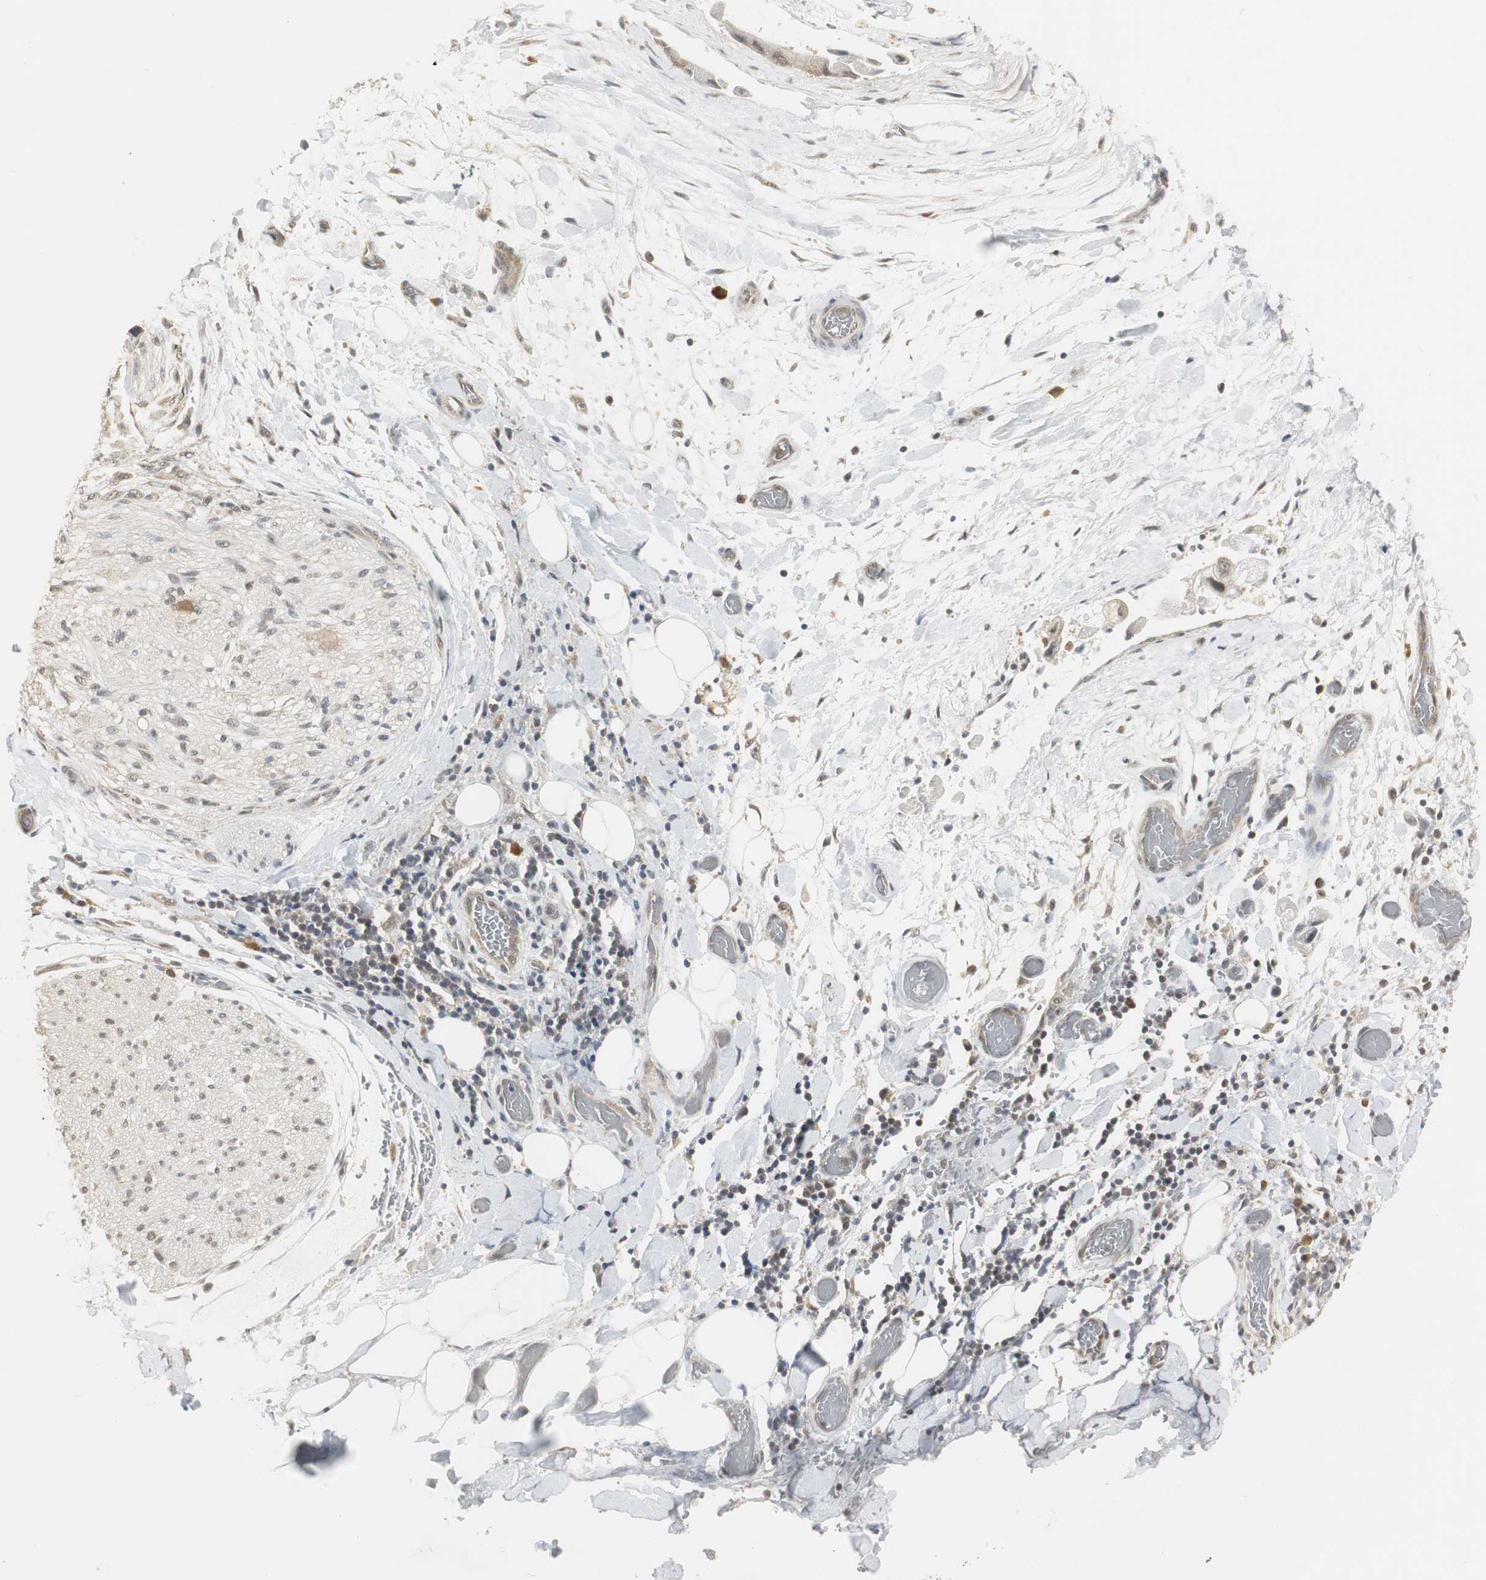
{"staining": {"intensity": "weak", "quantity": "25%-75%", "location": "cytoplasmic/membranous"}, "tissue": "adipose tissue", "cell_type": "Adipocytes", "image_type": "normal", "snomed": [{"axis": "morphology", "description": "Normal tissue, NOS"}, {"axis": "morphology", "description": "Cholangiocarcinoma"}, {"axis": "topography", "description": "Liver"}, {"axis": "topography", "description": "Peripheral nerve tissue"}], "caption": "Immunohistochemical staining of unremarkable human adipose tissue reveals weak cytoplasmic/membranous protein expression in approximately 25%-75% of adipocytes.", "gene": "ELOA", "patient": {"sex": "male", "age": 50}}